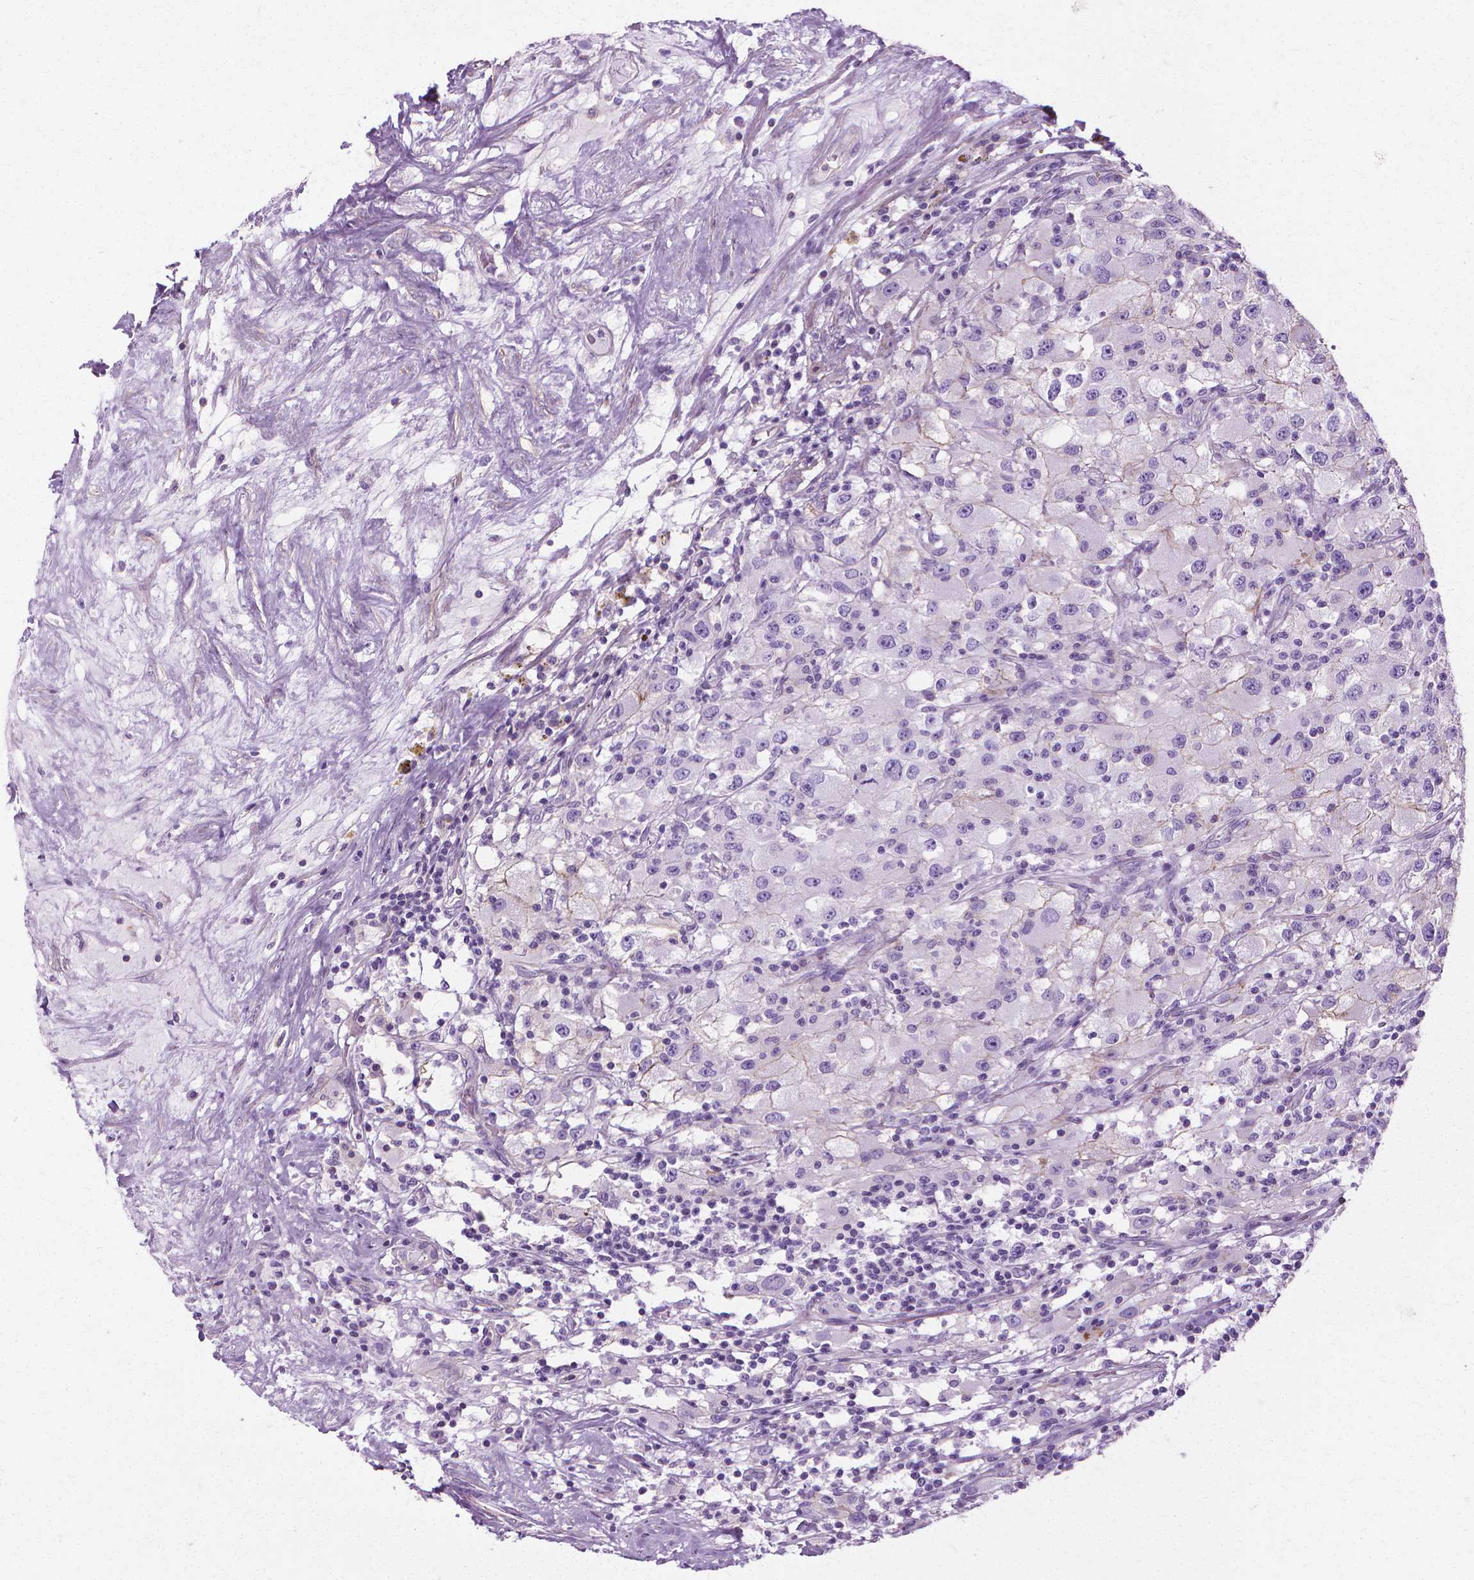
{"staining": {"intensity": "negative", "quantity": "none", "location": "none"}, "tissue": "renal cancer", "cell_type": "Tumor cells", "image_type": "cancer", "snomed": [{"axis": "morphology", "description": "Adenocarcinoma, NOS"}, {"axis": "topography", "description": "Kidney"}], "caption": "The immunohistochemistry photomicrograph has no significant expression in tumor cells of renal adenocarcinoma tissue.", "gene": "CFAP157", "patient": {"sex": "female", "age": 67}}